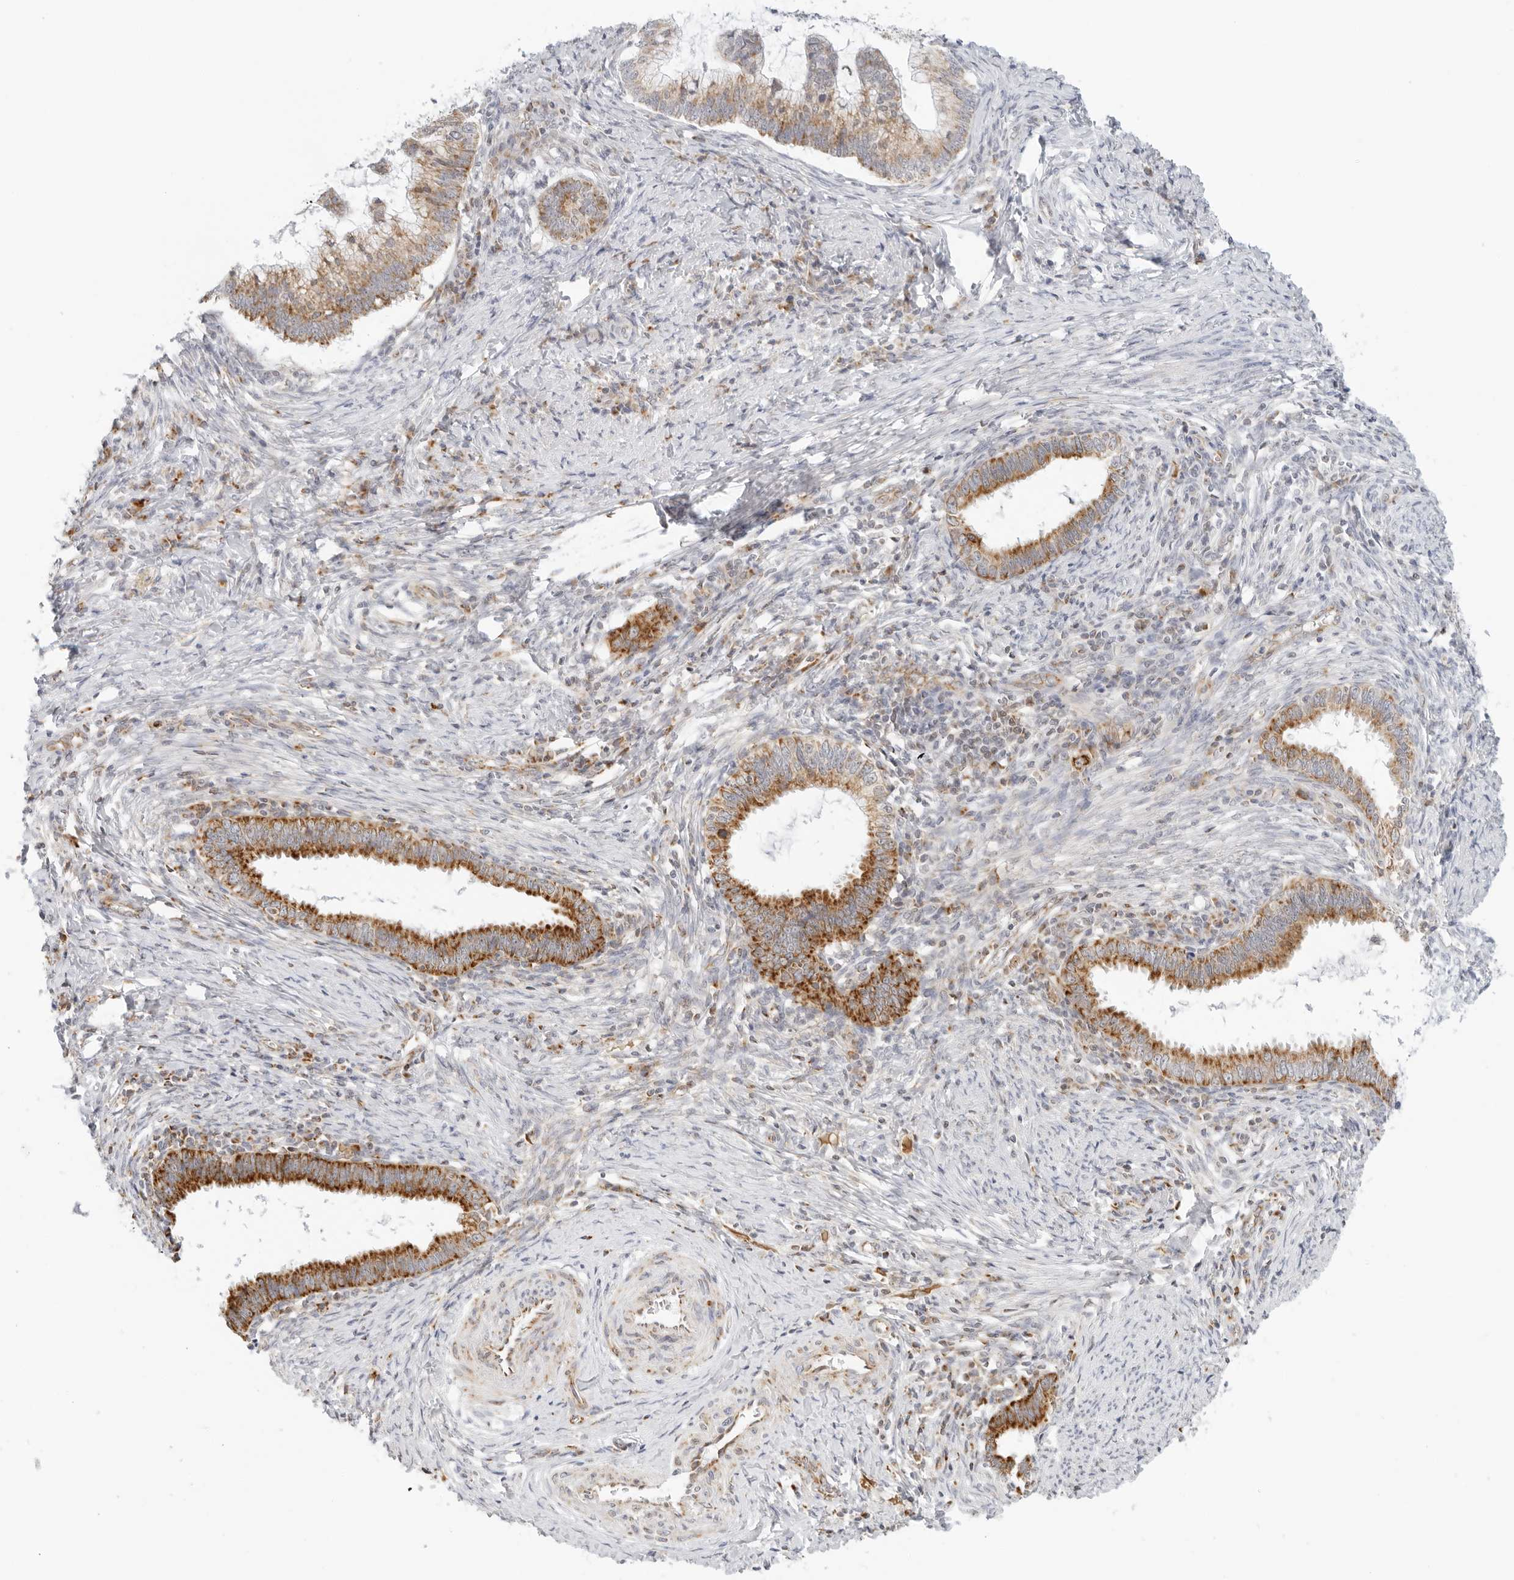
{"staining": {"intensity": "strong", "quantity": "25%-75%", "location": "cytoplasmic/membranous"}, "tissue": "cervical cancer", "cell_type": "Tumor cells", "image_type": "cancer", "snomed": [{"axis": "morphology", "description": "Adenocarcinoma, NOS"}, {"axis": "topography", "description": "Cervix"}], "caption": "Immunohistochemical staining of human cervical cancer demonstrates high levels of strong cytoplasmic/membranous expression in about 25%-75% of tumor cells.", "gene": "RC3H1", "patient": {"sex": "female", "age": 36}}